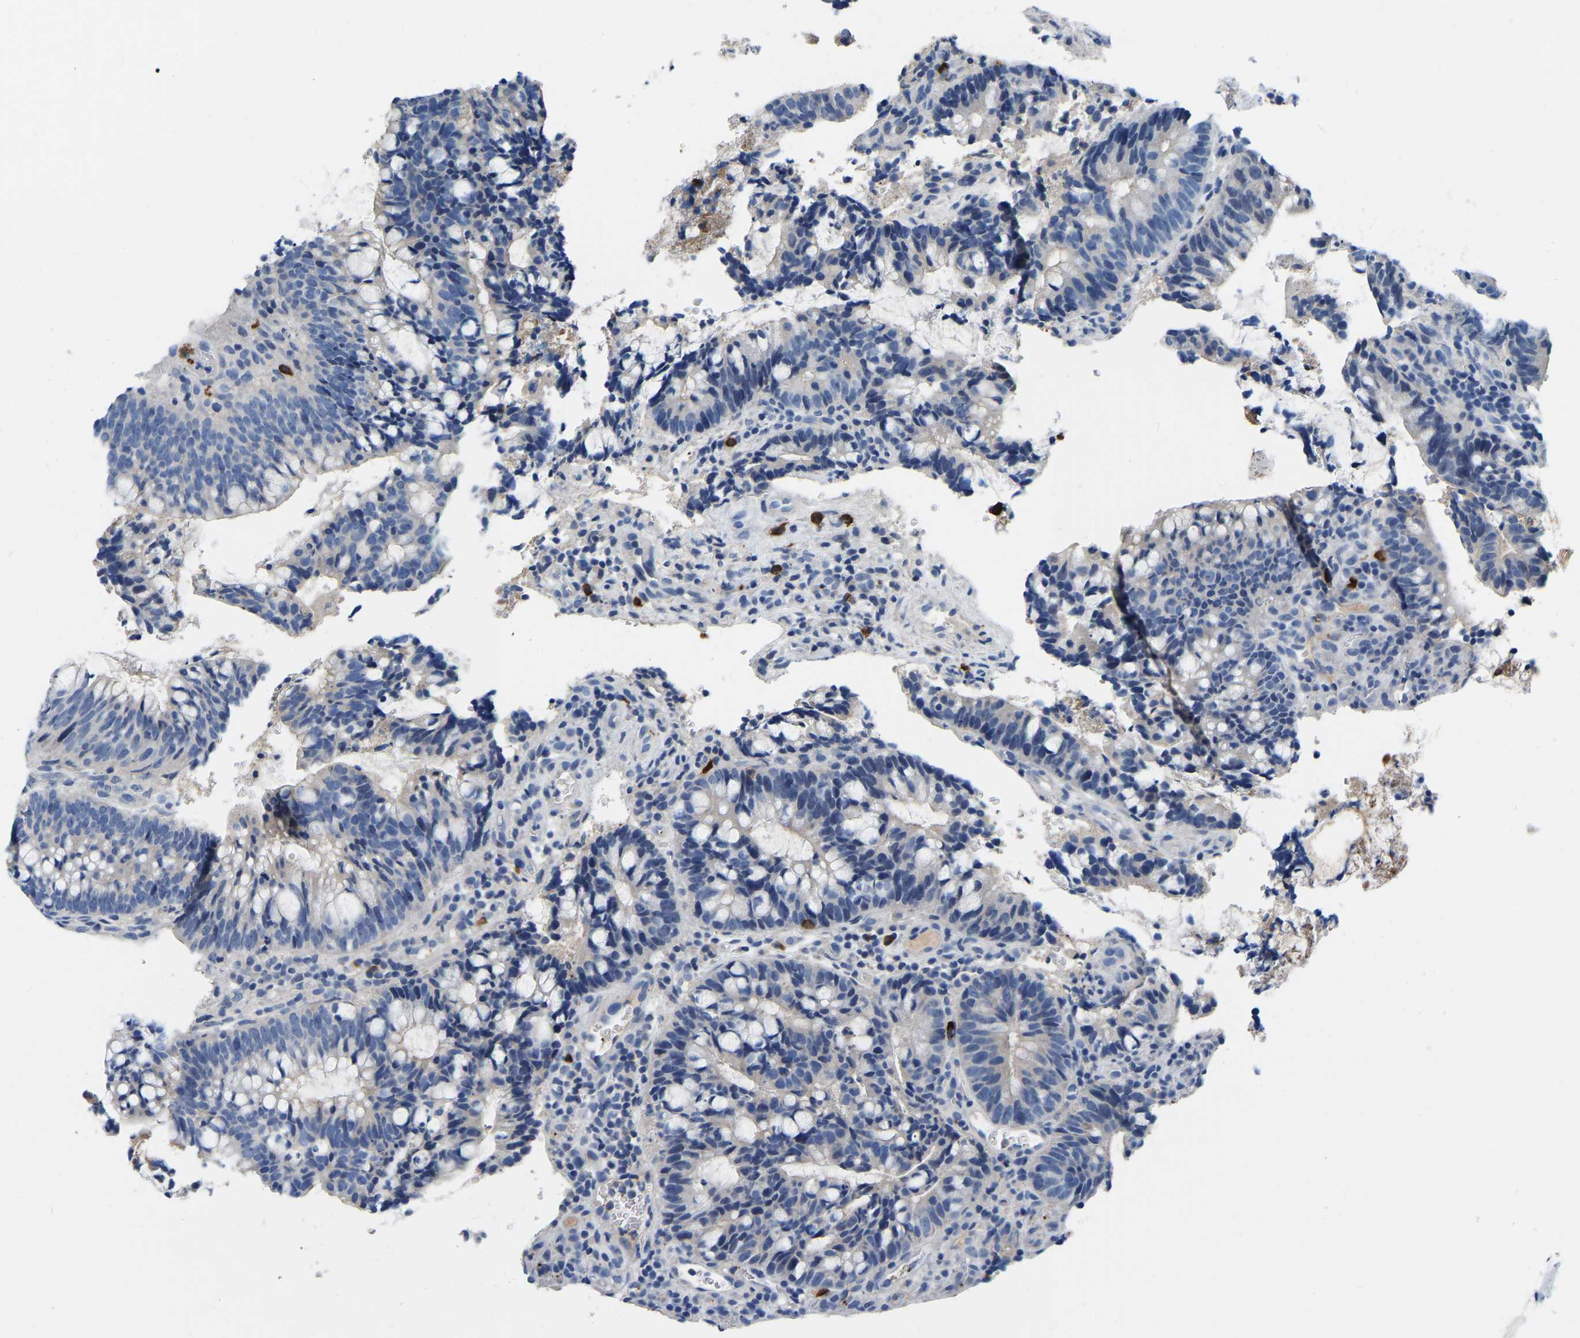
{"staining": {"intensity": "negative", "quantity": "none", "location": "none"}, "tissue": "colorectal cancer", "cell_type": "Tumor cells", "image_type": "cancer", "snomed": [{"axis": "morphology", "description": "Adenocarcinoma, NOS"}, {"axis": "topography", "description": "Colon"}], "caption": "This is a photomicrograph of immunohistochemistry (IHC) staining of colorectal cancer, which shows no expression in tumor cells. (Stains: DAB (3,3'-diaminobenzidine) IHC with hematoxylin counter stain, Microscopy: brightfield microscopy at high magnification).", "gene": "RAB27B", "patient": {"sex": "female", "age": 66}}